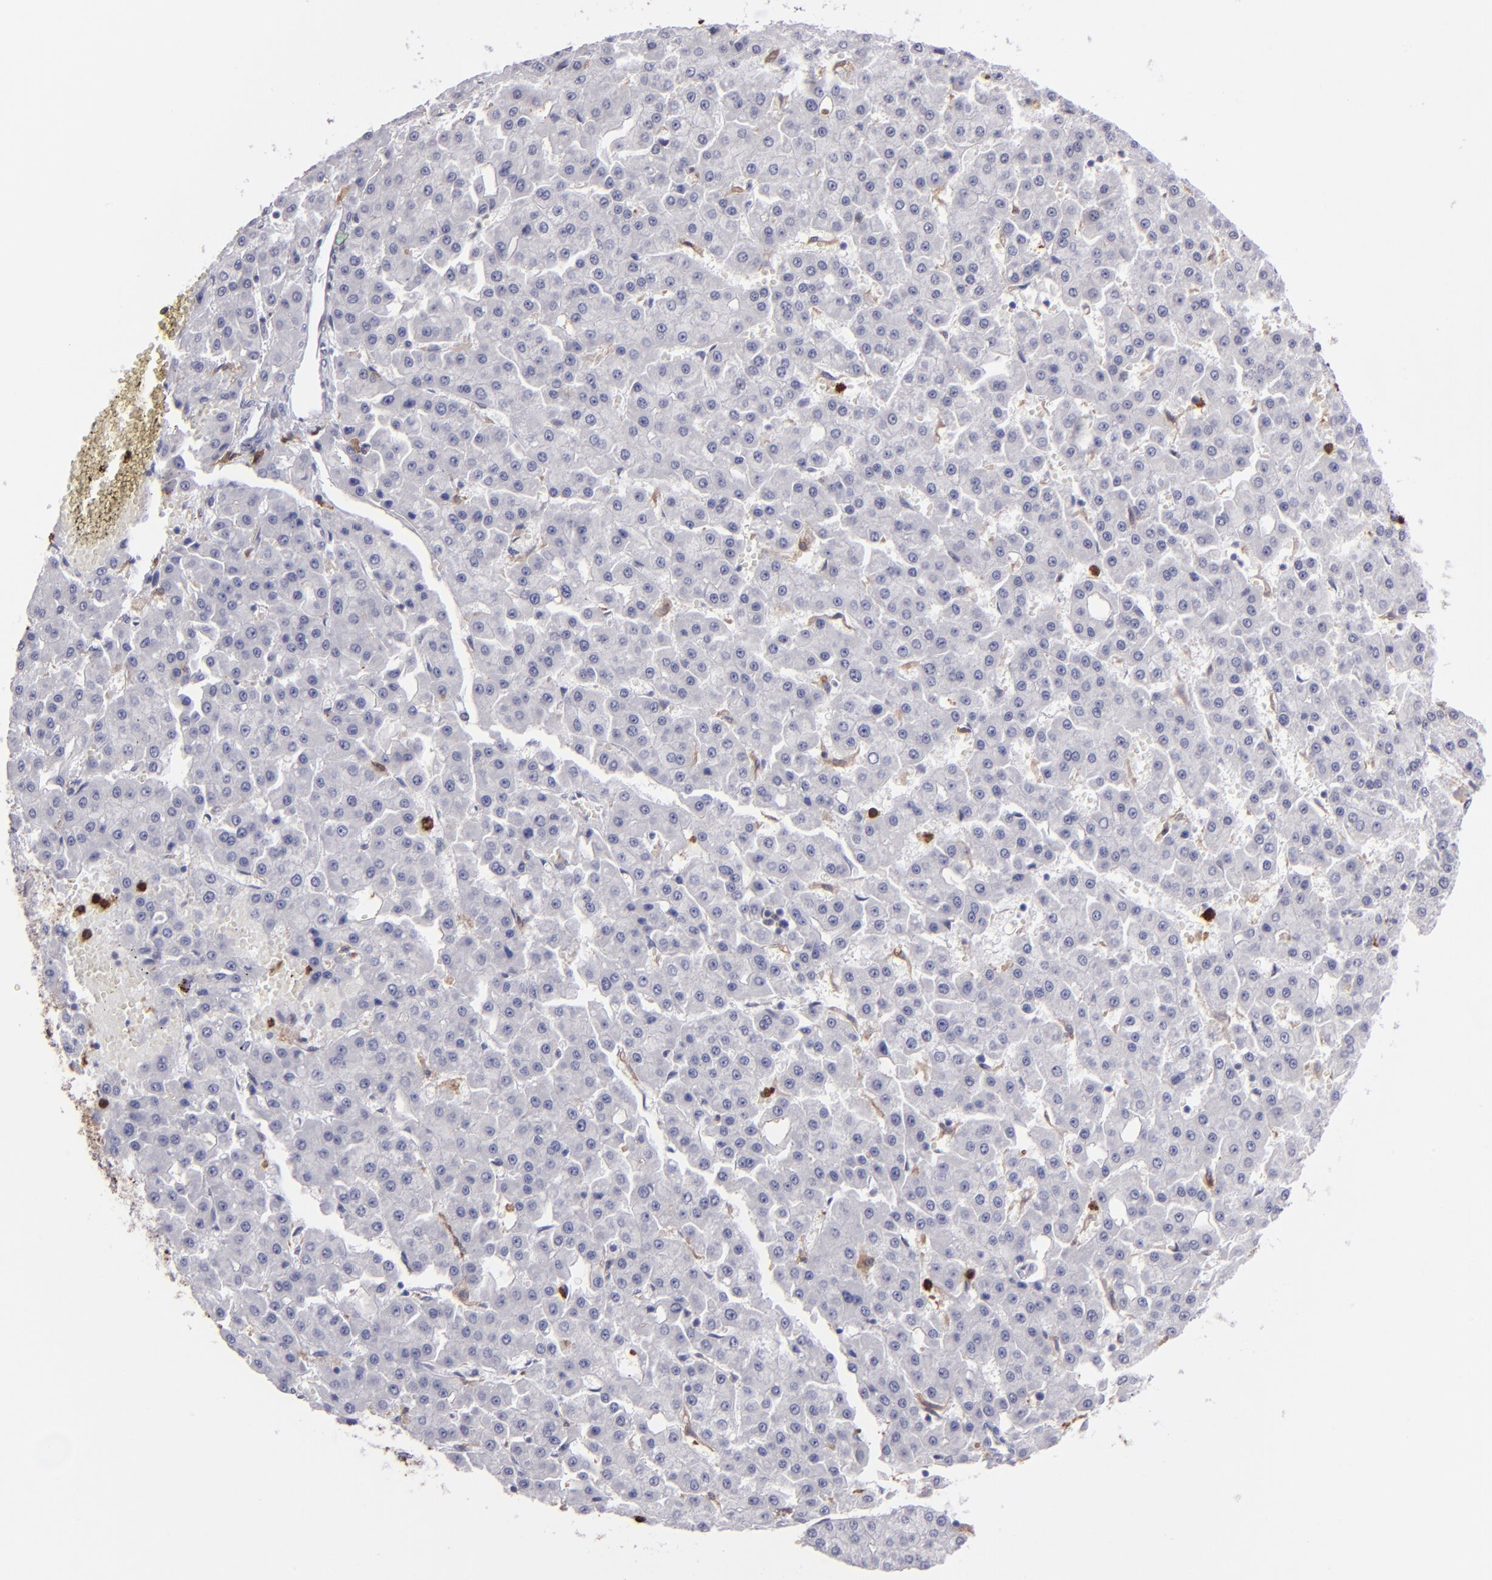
{"staining": {"intensity": "negative", "quantity": "none", "location": "none"}, "tissue": "liver cancer", "cell_type": "Tumor cells", "image_type": "cancer", "snomed": [{"axis": "morphology", "description": "Carcinoma, Hepatocellular, NOS"}, {"axis": "topography", "description": "Liver"}], "caption": "Image shows no protein positivity in tumor cells of liver cancer tissue.", "gene": "NCF2", "patient": {"sex": "male", "age": 47}}